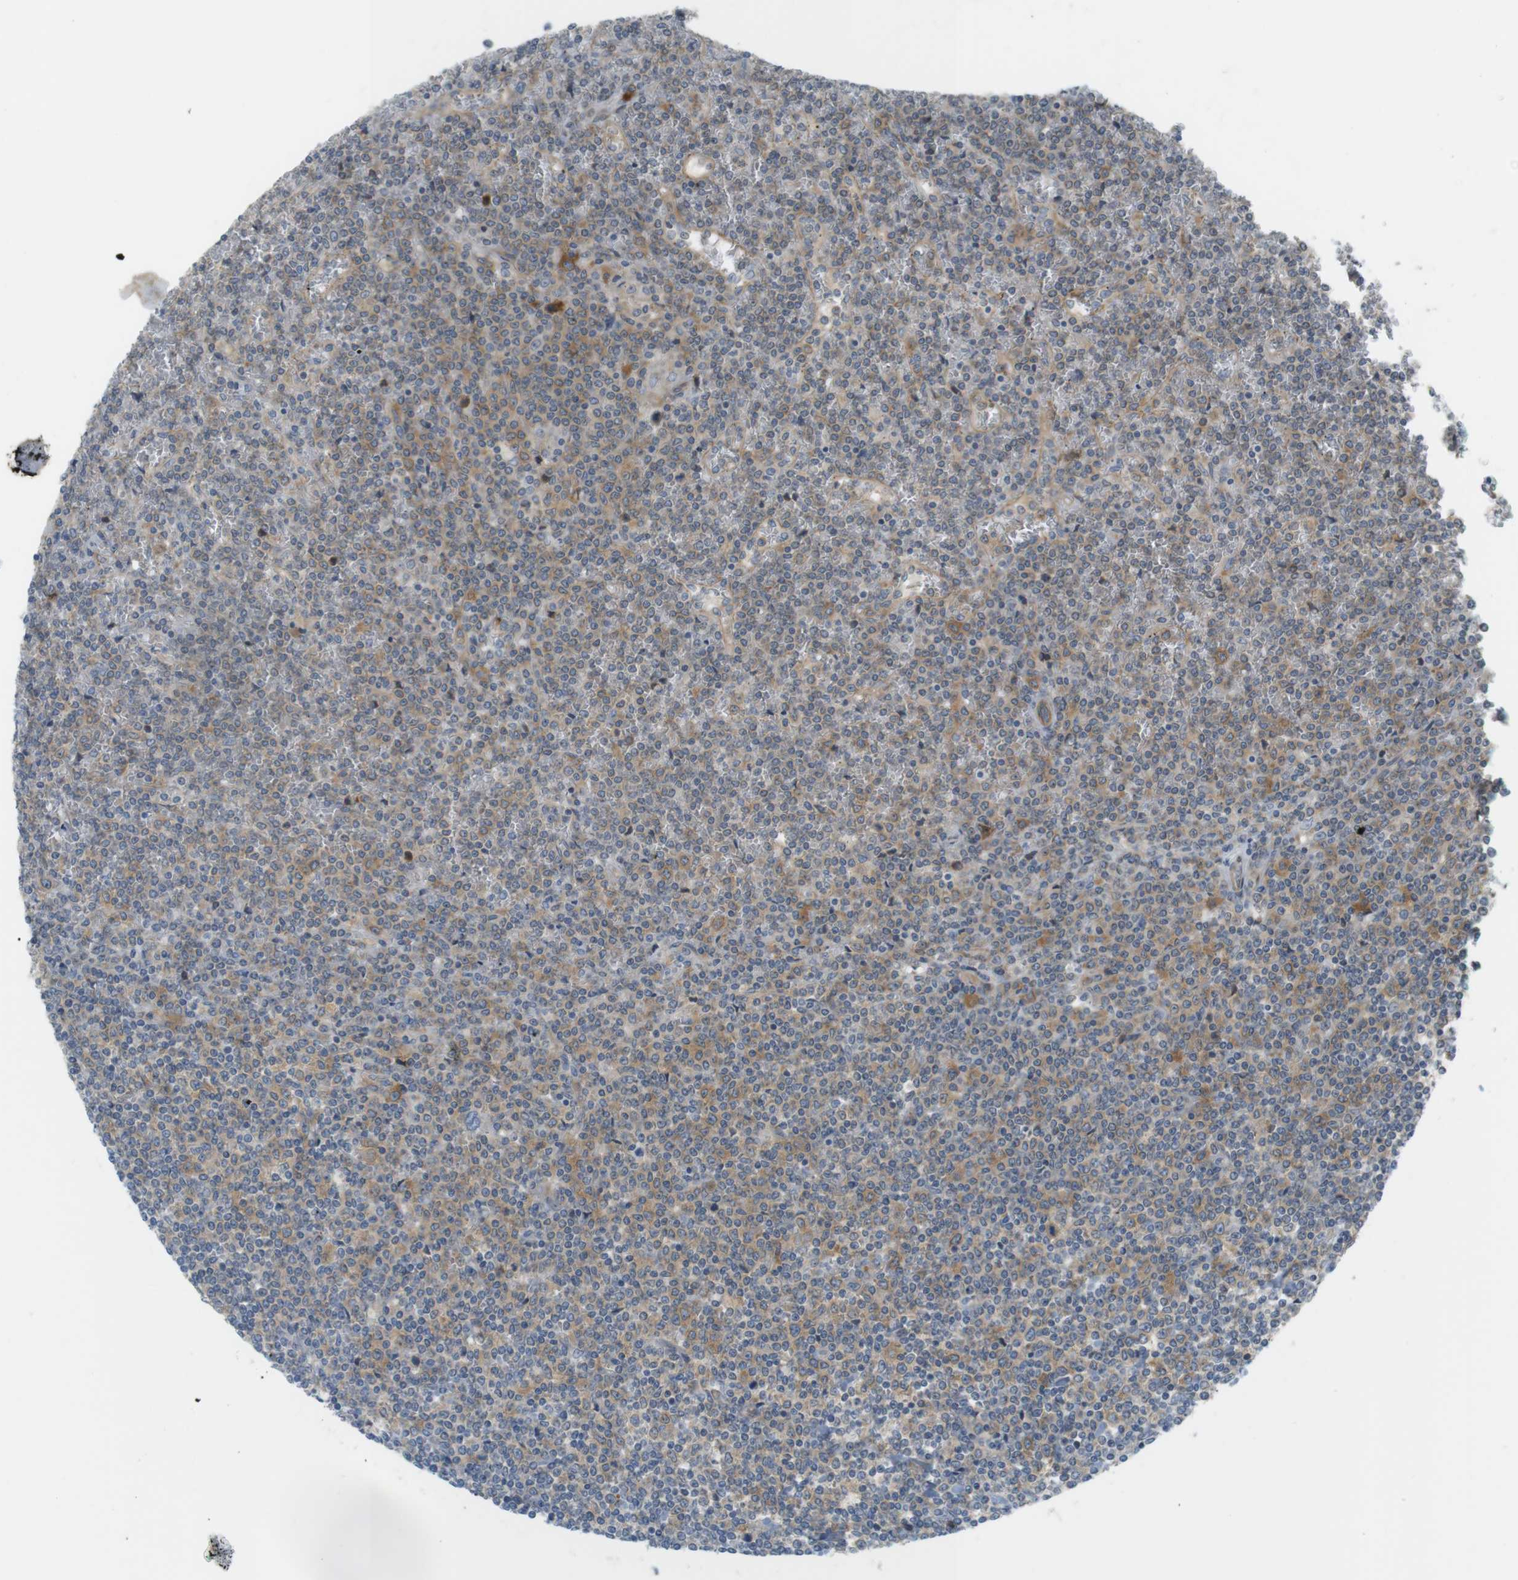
{"staining": {"intensity": "moderate", "quantity": "25%-75%", "location": "cytoplasmic/membranous"}, "tissue": "lymphoma", "cell_type": "Tumor cells", "image_type": "cancer", "snomed": [{"axis": "morphology", "description": "Malignant lymphoma, non-Hodgkin's type, Low grade"}, {"axis": "topography", "description": "Spleen"}], "caption": "Human lymphoma stained with a protein marker demonstrates moderate staining in tumor cells.", "gene": "GJC3", "patient": {"sex": "female", "age": 19}}